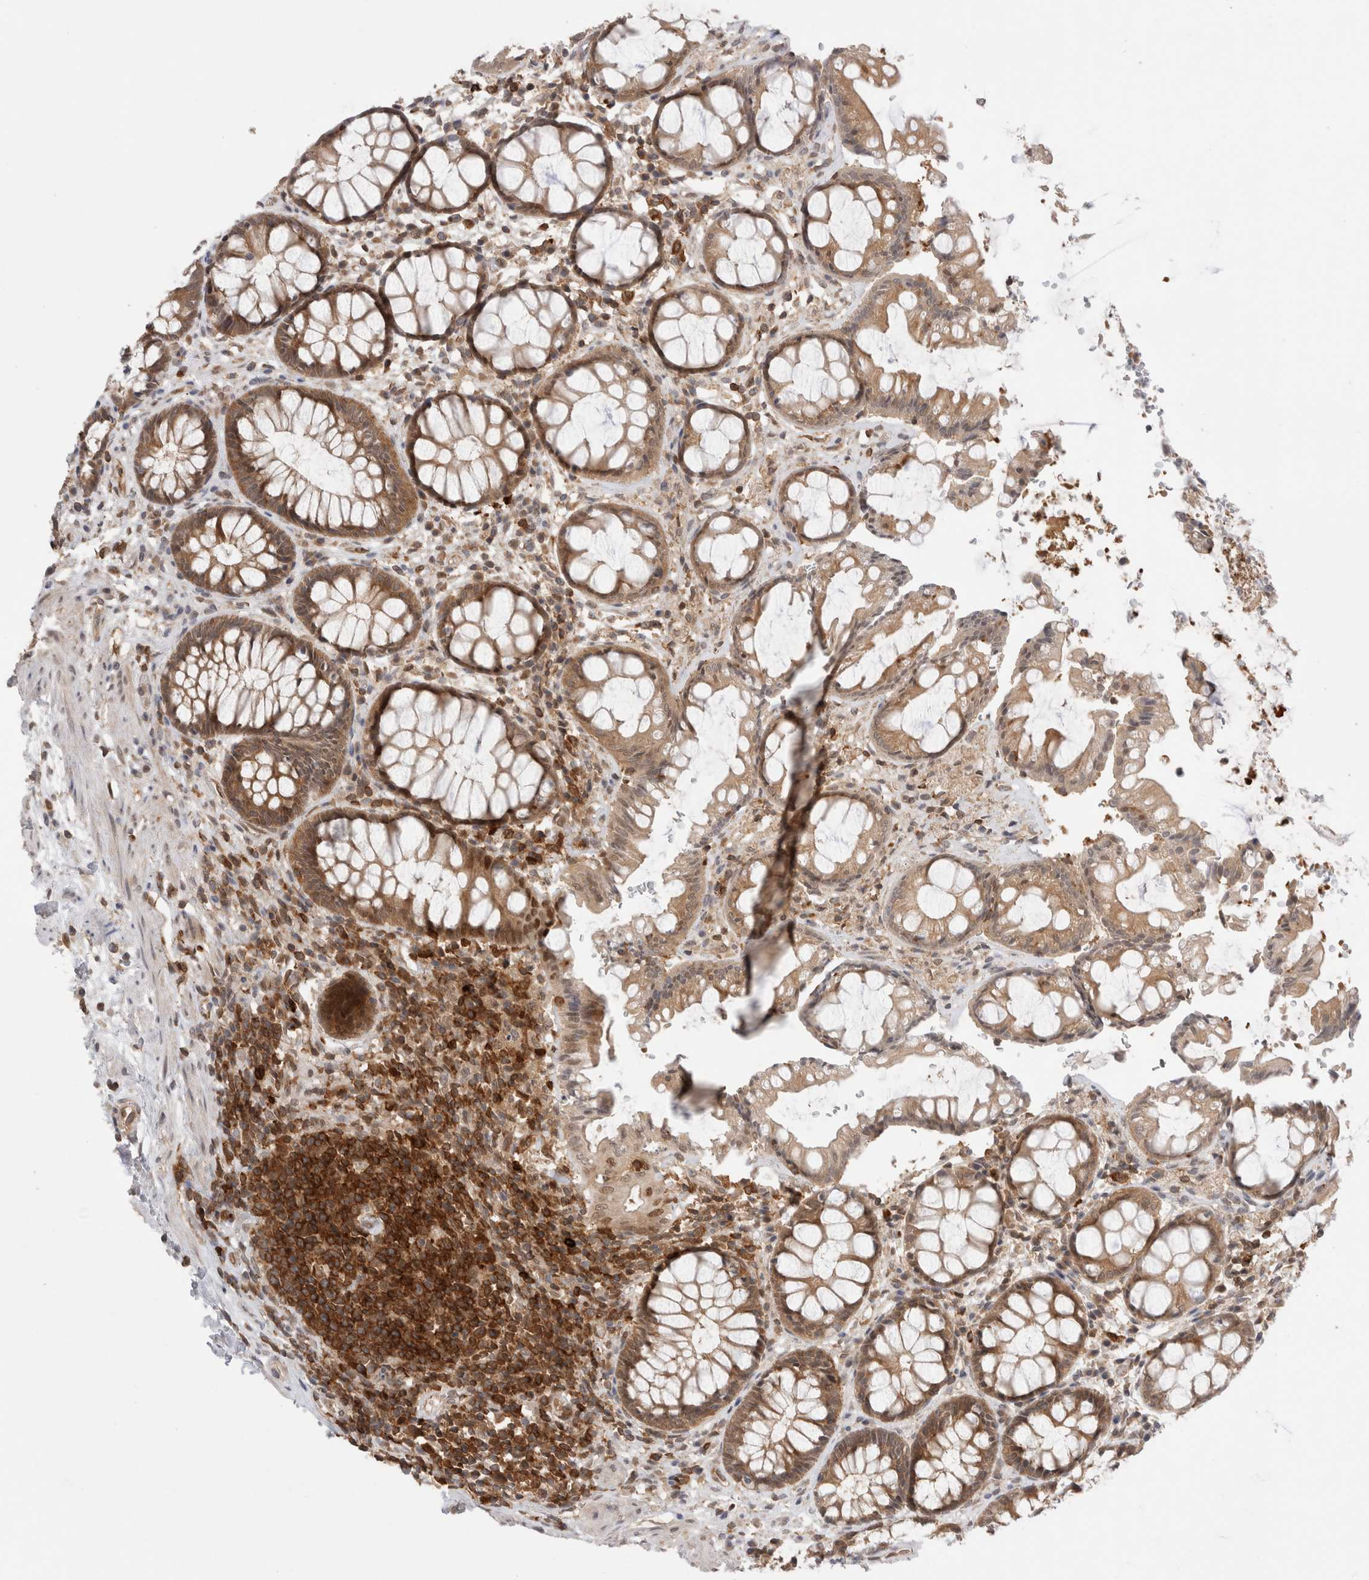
{"staining": {"intensity": "moderate", "quantity": ">75%", "location": "cytoplasmic/membranous"}, "tissue": "rectum", "cell_type": "Glandular cells", "image_type": "normal", "snomed": [{"axis": "morphology", "description": "Normal tissue, NOS"}, {"axis": "topography", "description": "Rectum"}], "caption": "High-magnification brightfield microscopy of benign rectum stained with DAB (3,3'-diaminobenzidine) (brown) and counterstained with hematoxylin (blue). glandular cells exhibit moderate cytoplasmic/membranous positivity is seen in approximately>75% of cells. (Brightfield microscopy of DAB IHC at high magnification).", "gene": "NFKB1", "patient": {"sex": "male", "age": 64}}